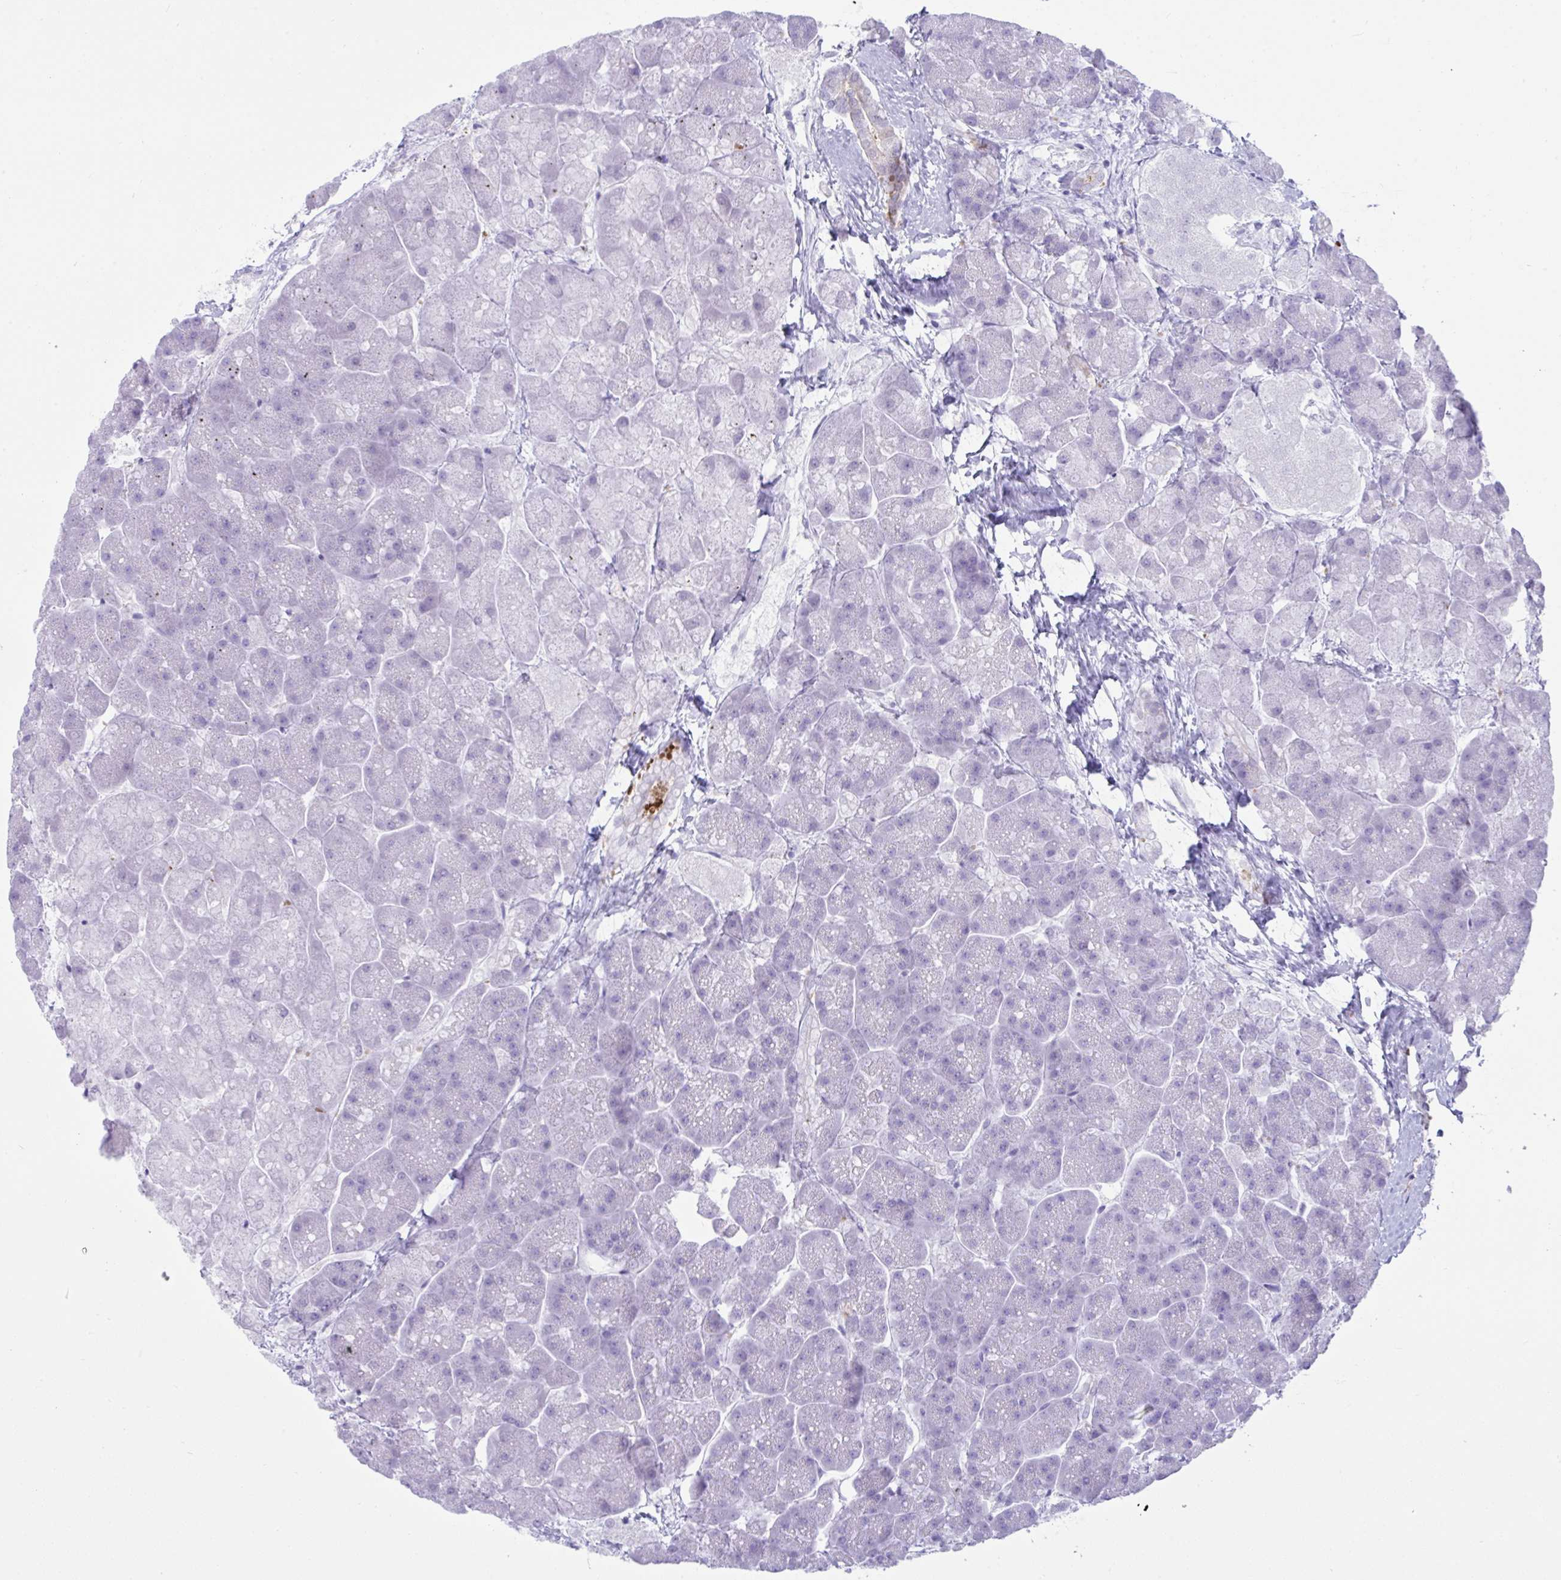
{"staining": {"intensity": "moderate", "quantity": "<25%", "location": "cytoplasmic/membranous"}, "tissue": "pancreas", "cell_type": "Exocrine glandular cells", "image_type": "normal", "snomed": [{"axis": "morphology", "description": "Normal tissue, NOS"}, {"axis": "topography", "description": "Pancreas"}, {"axis": "topography", "description": "Peripheral nerve tissue"}], "caption": "Brown immunohistochemical staining in normal pancreas shows moderate cytoplasmic/membranous staining in approximately <25% of exocrine glandular cells. The protein is stained brown, and the nuclei are stained in blue (DAB IHC with brightfield microscopy, high magnification).", "gene": "PSCA", "patient": {"sex": "male", "age": 54}}